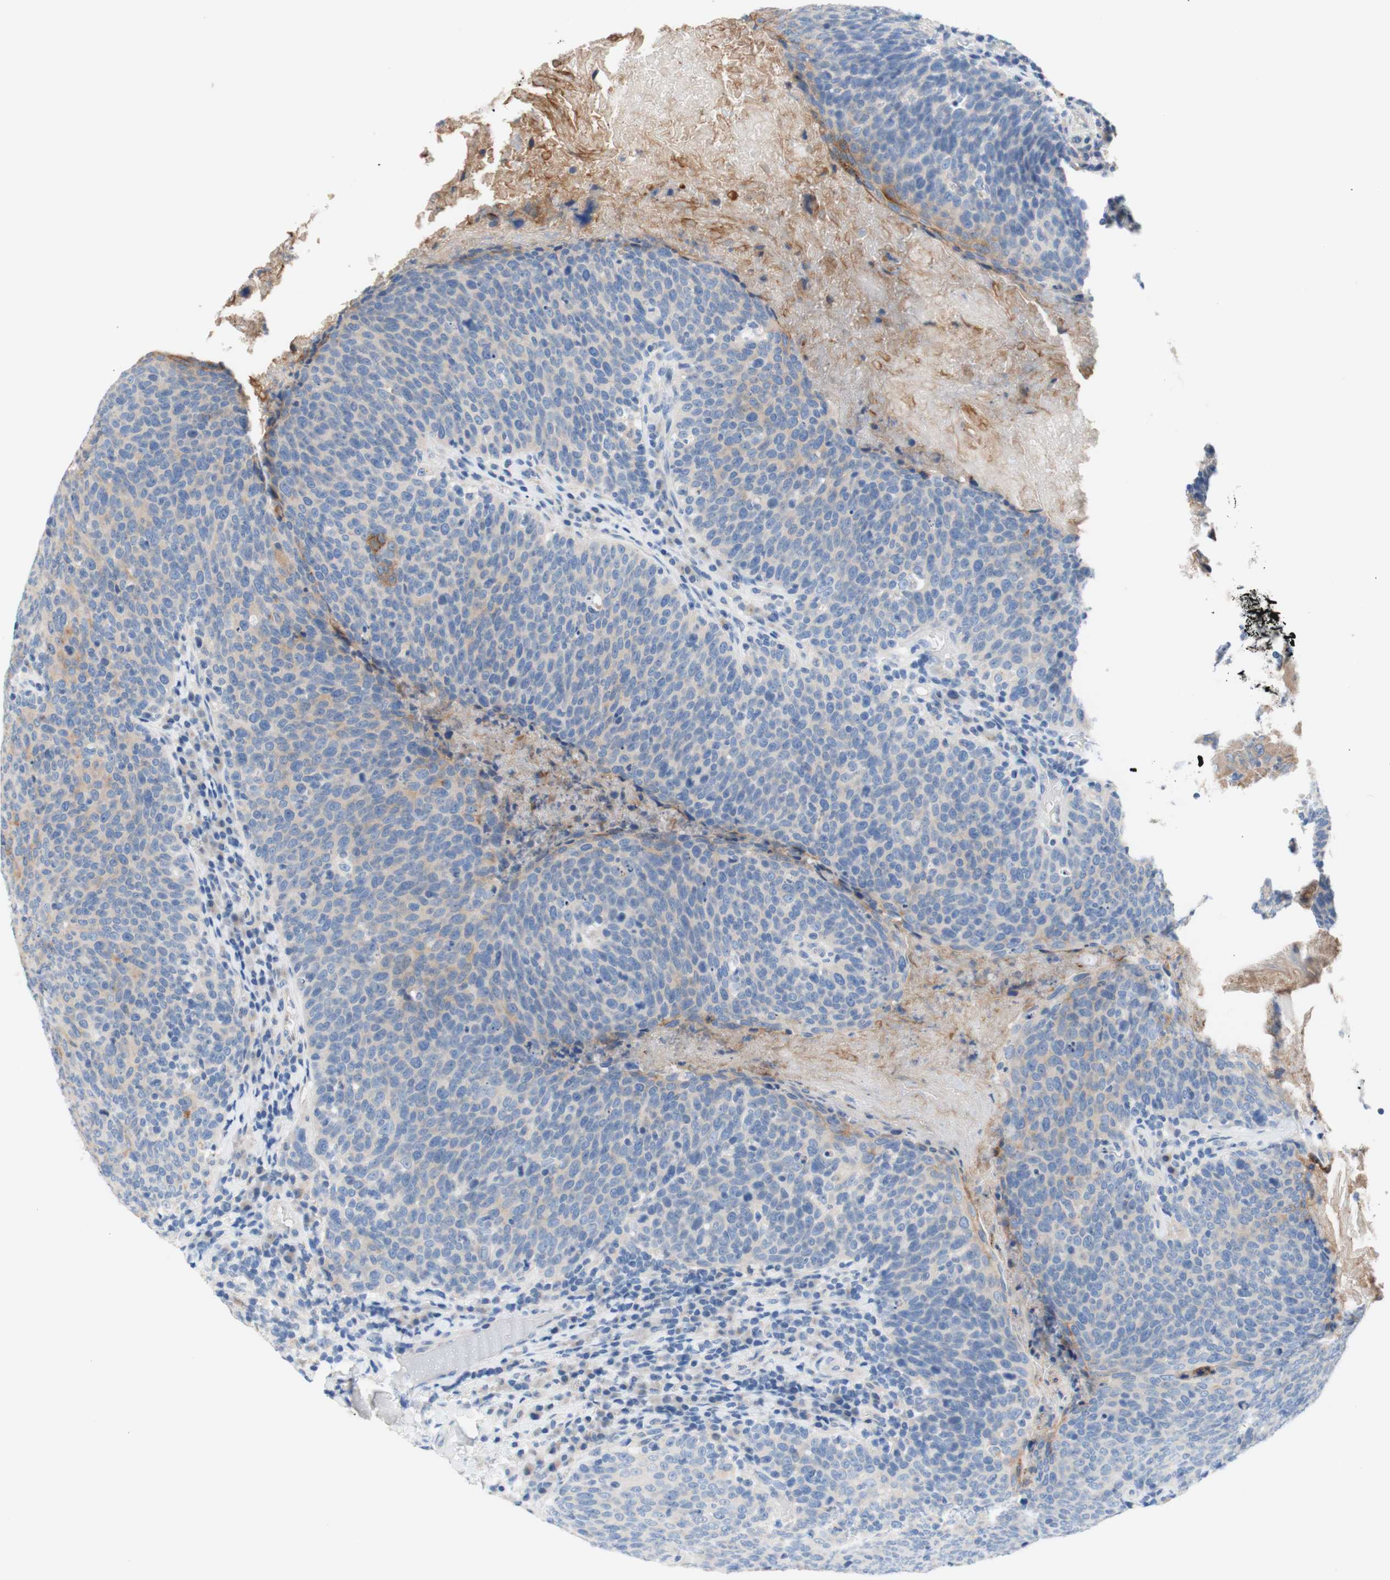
{"staining": {"intensity": "moderate", "quantity": "<25%", "location": "cytoplasmic/membranous"}, "tissue": "head and neck cancer", "cell_type": "Tumor cells", "image_type": "cancer", "snomed": [{"axis": "morphology", "description": "Squamous cell carcinoma, NOS"}, {"axis": "morphology", "description": "Squamous cell carcinoma, metastatic, NOS"}, {"axis": "topography", "description": "Lymph node"}, {"axis": "topography", "description": "Head-Neck"}], "caption": "Protein expression analysis of head and neck cancer exhibits moderate cytoplasmic/membranous positivity in approximately <25% of tumor cells. Immunohistochemistry stains the protein in brown and the nuclei are stained blue.", "gene": "F3", "patient": {"sex": "male", "age": 62}}